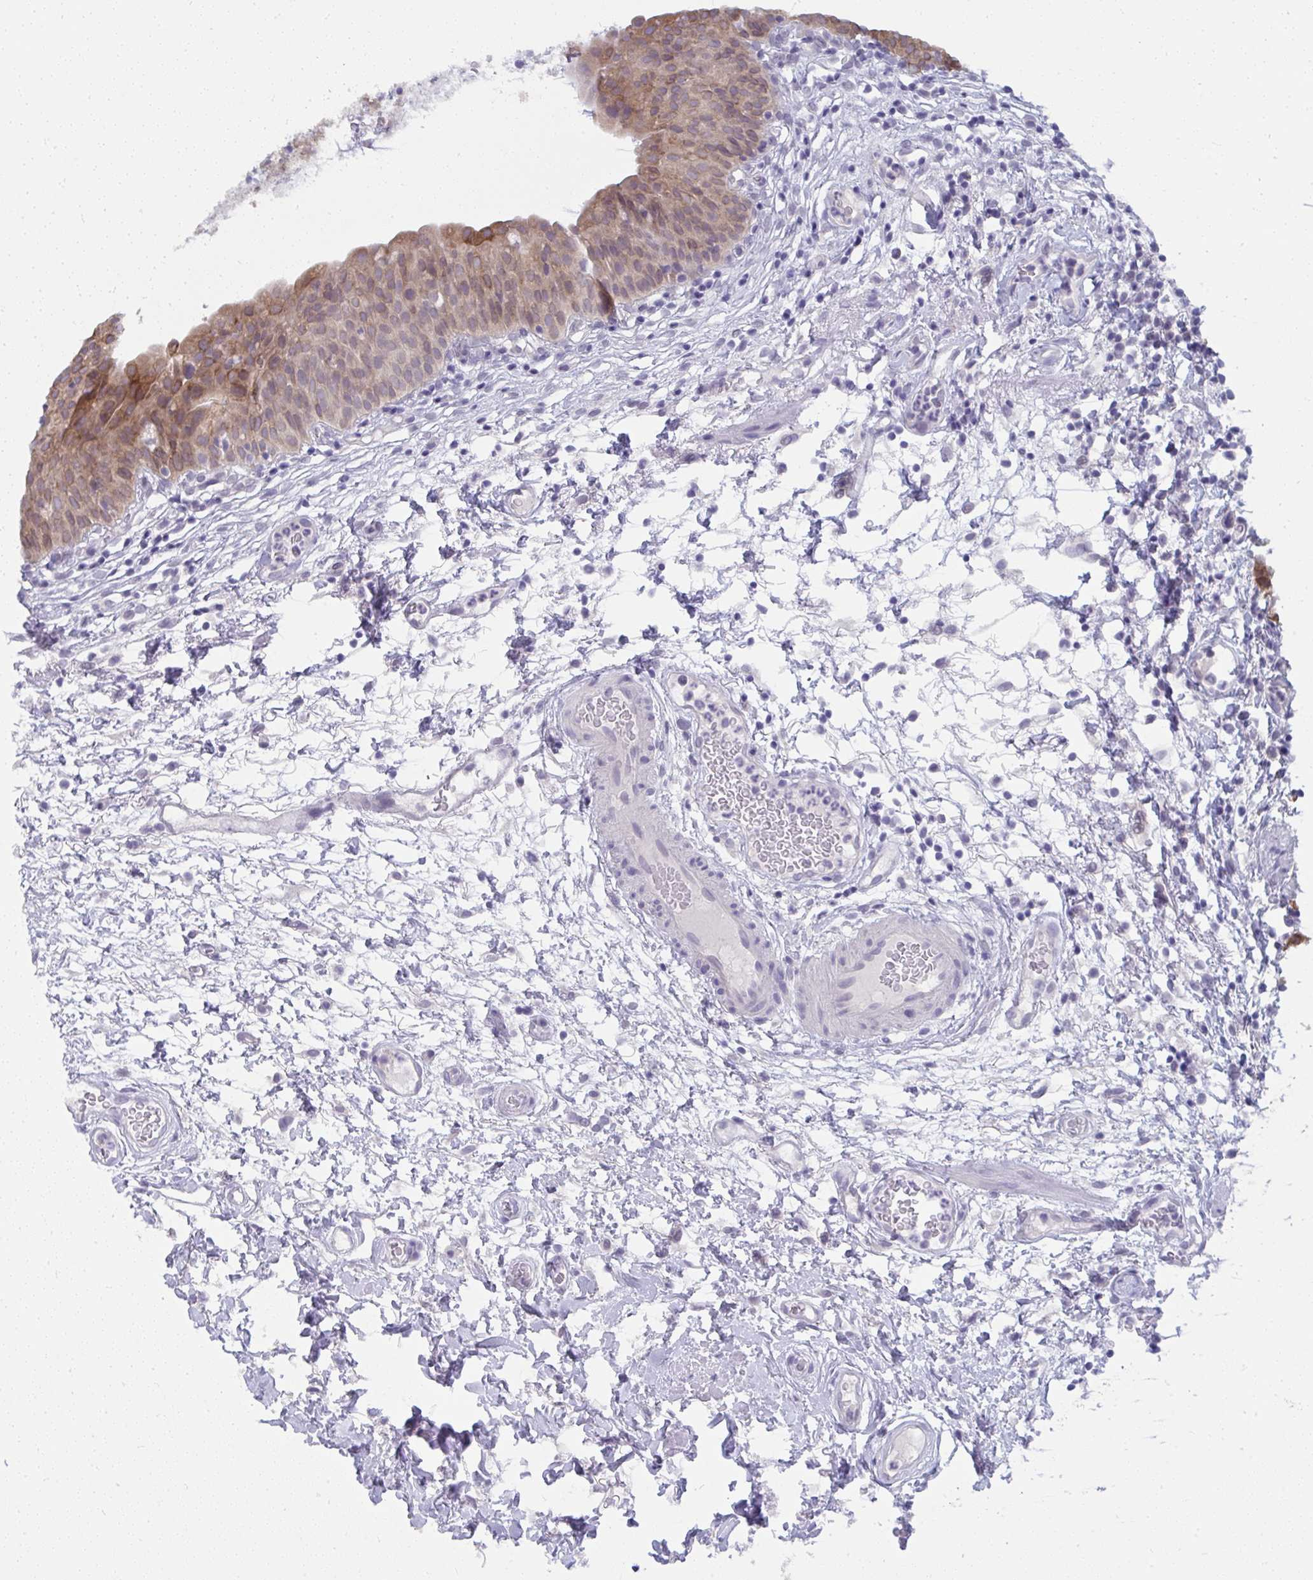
{"staining": {"intensity": "moderate", "quantity": ">75%", "location": "cytoplasmic/membranous"}, "tissue": "urinary bladder", "cell_type": "Urothelial cells", "image_type": "normal", "snomed": [{"axis": "morphology", "description": "Normal tissue, NOS"}, {"axis": "morphology", "description": "Inflammation, NOS"}, {"axis": "topography", "description": "Urinary bladder"}], "caption": "Brown immunohistochemical staining in normal urinary bladder shows moderate cytoplasmic/membranous positivity in about >75% of urothelial cells.", "gene": "UGT3A2", "patient": {"sex": "male", "age": 57}}